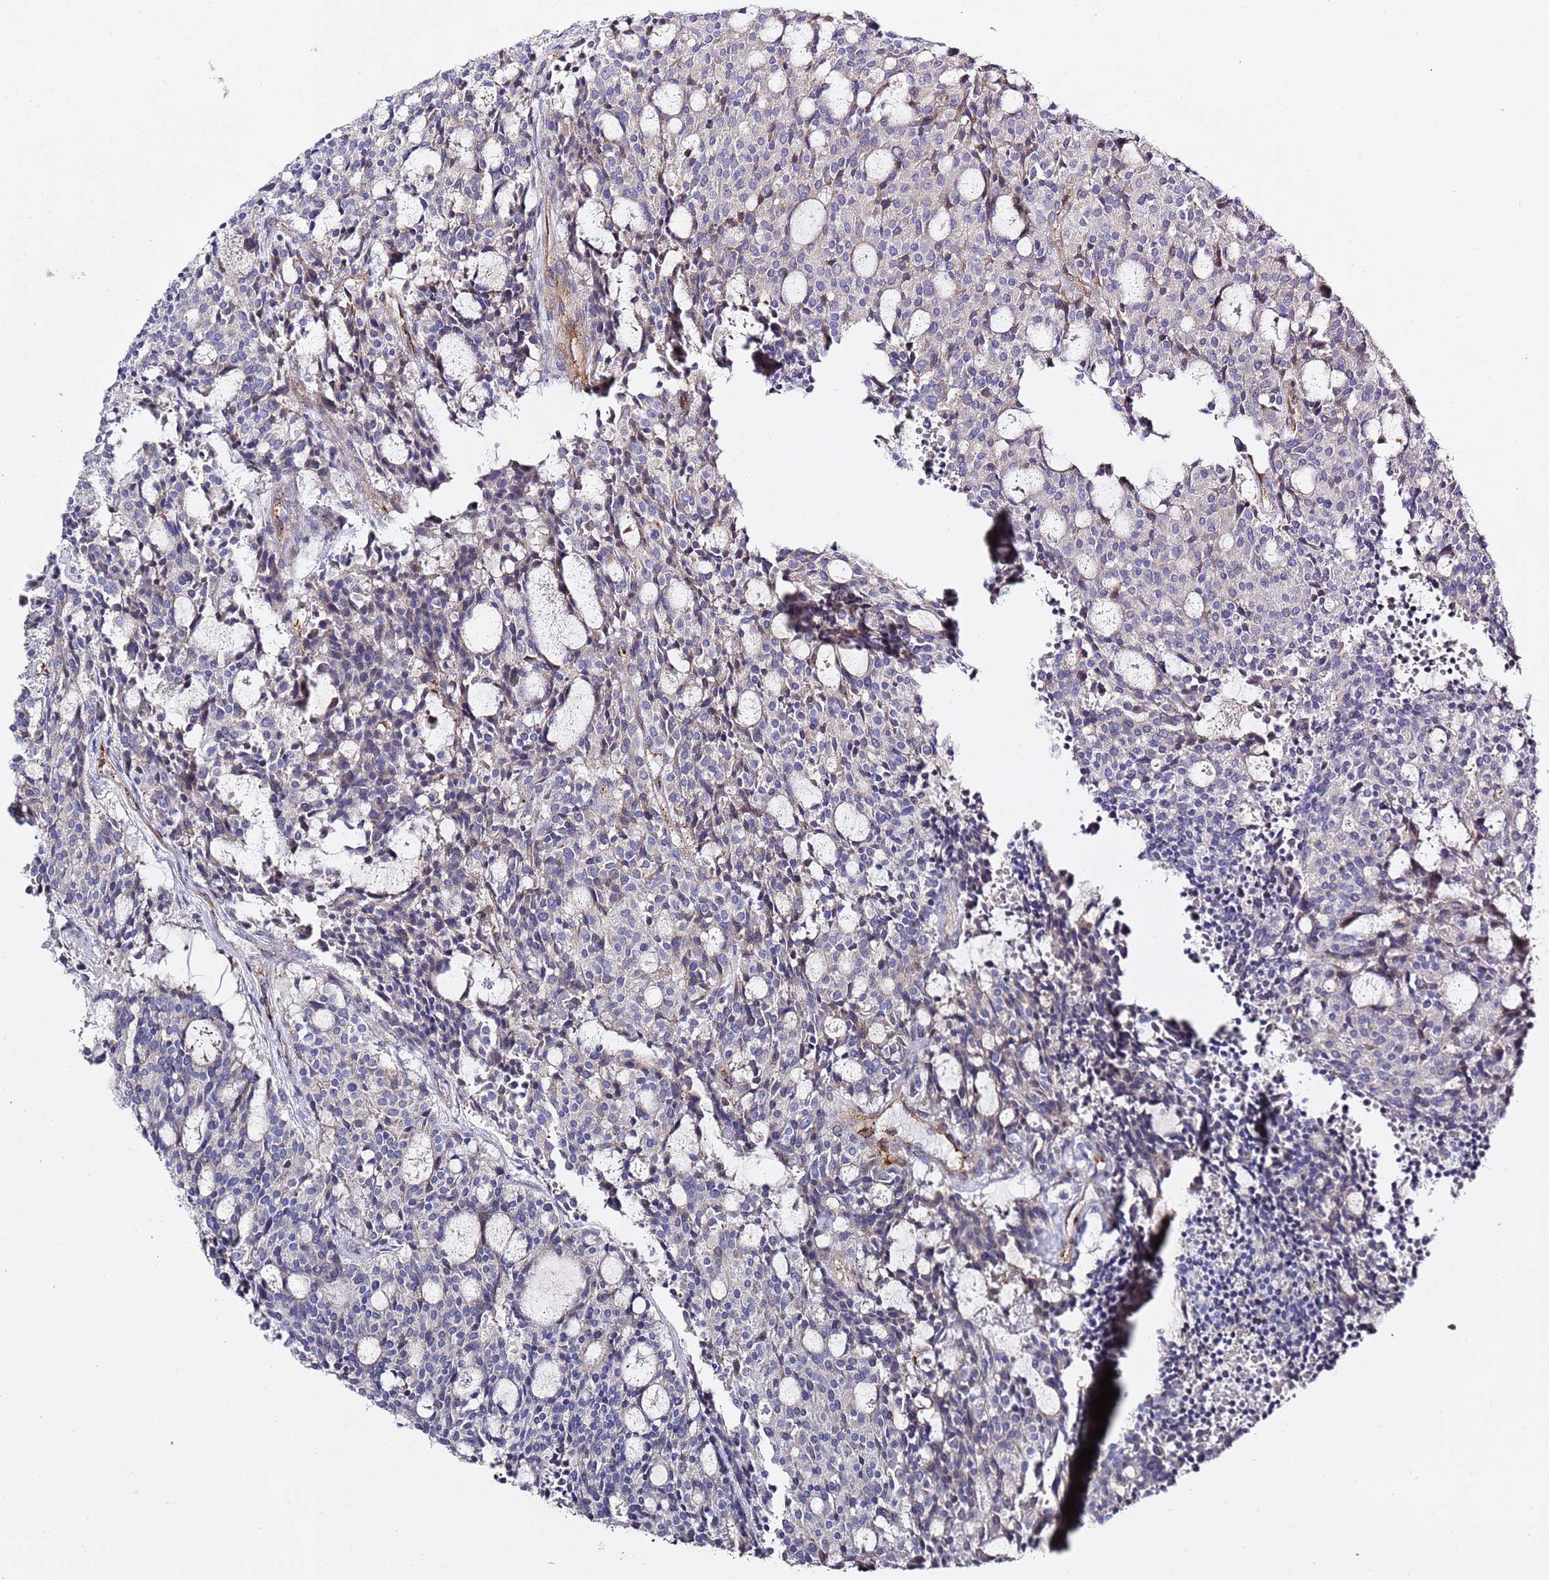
{"staining": {"intensity": "negative", "quantity": "none", "location": "none"}, "tissue": "carcinoid", "cell_type": "Tumor cells", "image_type": "cancer", "snomed": [{"axis": "morphology", "description": "Carcinoid, malignant, NOS"}, {"axis": "topography", "description": "Pancreas"}], "caption": "A high-resolution image shows IHC staining of carcinoid (malignant), which displays no significant staining in tumor cells.", "gene": "EPS8L1", "patient": {"sex": "female", "age": 54}}